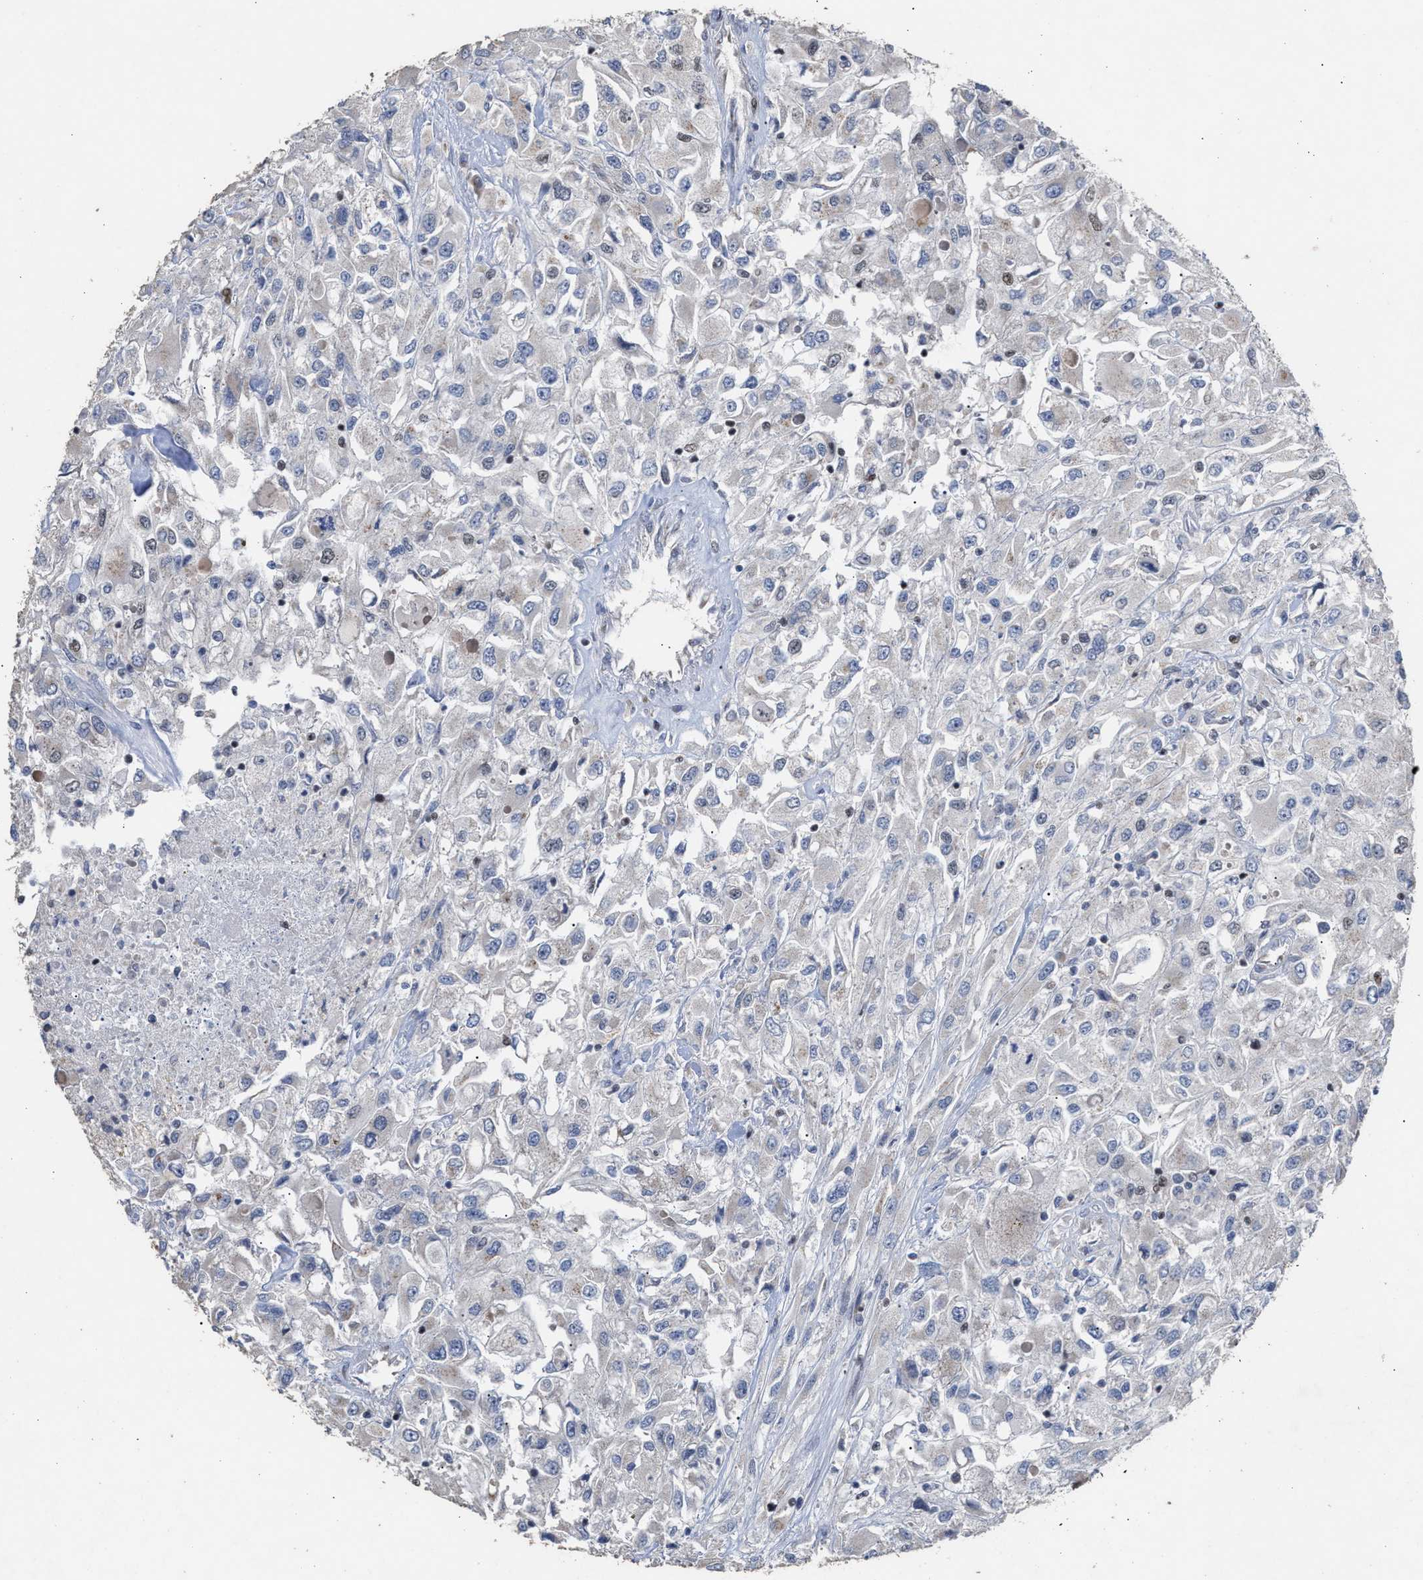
{"staining": {"intensity": "negative", "quantity": "none", "location": "none"}, "tissue": "renal cancer", "cell_type": "Tumor cells", "image_type": "cancer", "snomed": [{"axis": "morphology", "description": "Adenocarcinoma, NOS"}, {"axis": "topography", "description": "Kidney"}], "caption": "This is an IHC histopathology image of human renal cancer. There is no positivity in tumor cells.", "gene": "MKNK2", "patient": {"sex": "female", "age": 52}}